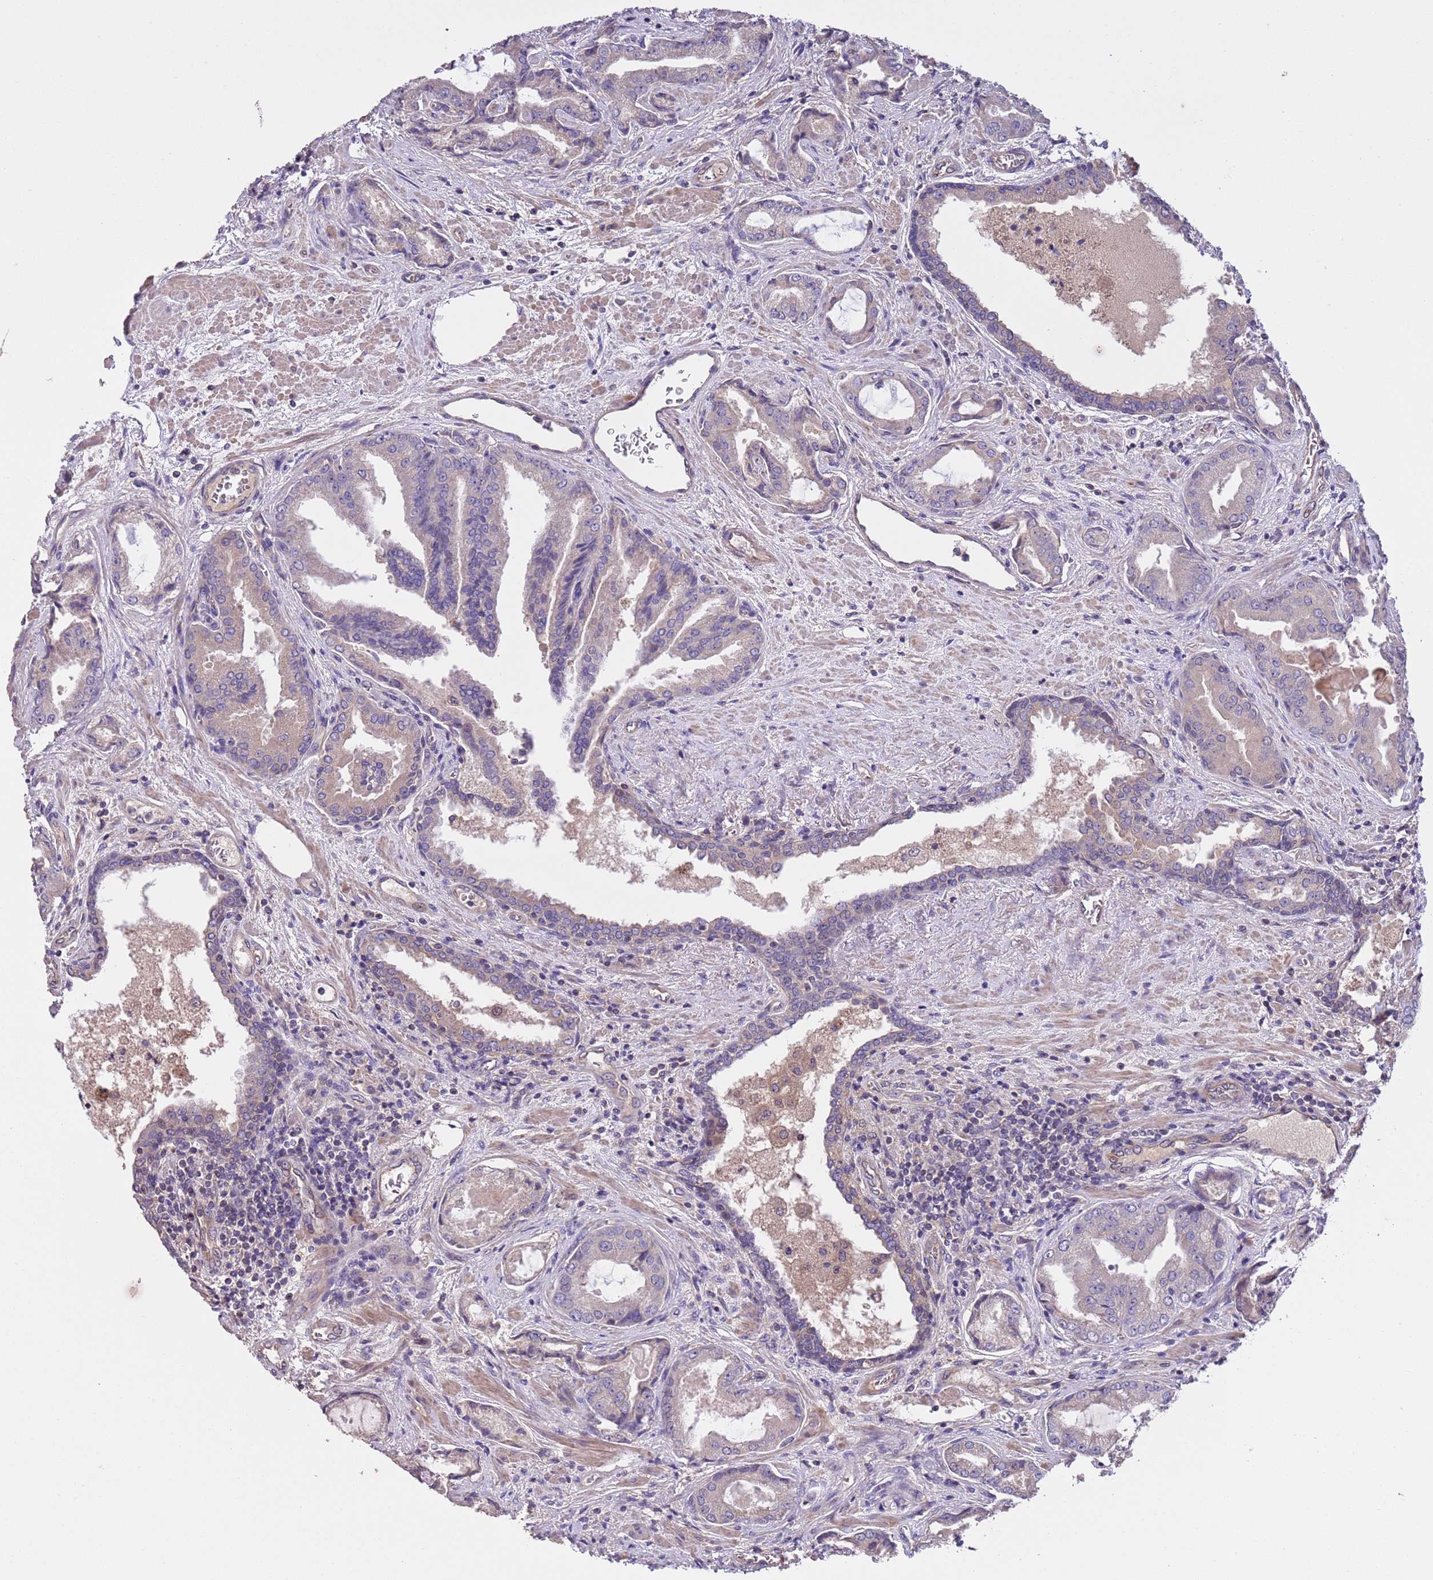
{"staining": {"intensity": "weak", "quantity": "<25%", "location": "cytoplasmic/membranous"}, "tissue": "prostate cancer", "cell_type": "Tumor cells", "image_type": "cancer", "snomed": [{"axis": "morphology", "description": "Adenocarcinoma, High grade"}, {"axis": "topography", "description": "Prostate"}], "caption": "Immunohistochemistry (IHC) of human prostate cancer (high-grade adenocarcinoma) displays no expression in tumor cells. The staining is performed using DAB (3,3'-diaminobenzidine) brown chromogen with nuclei counter-stained in using hematoxylin.", "gene": "FAM89B", "patient": {"sex": "male", "age": 68}}